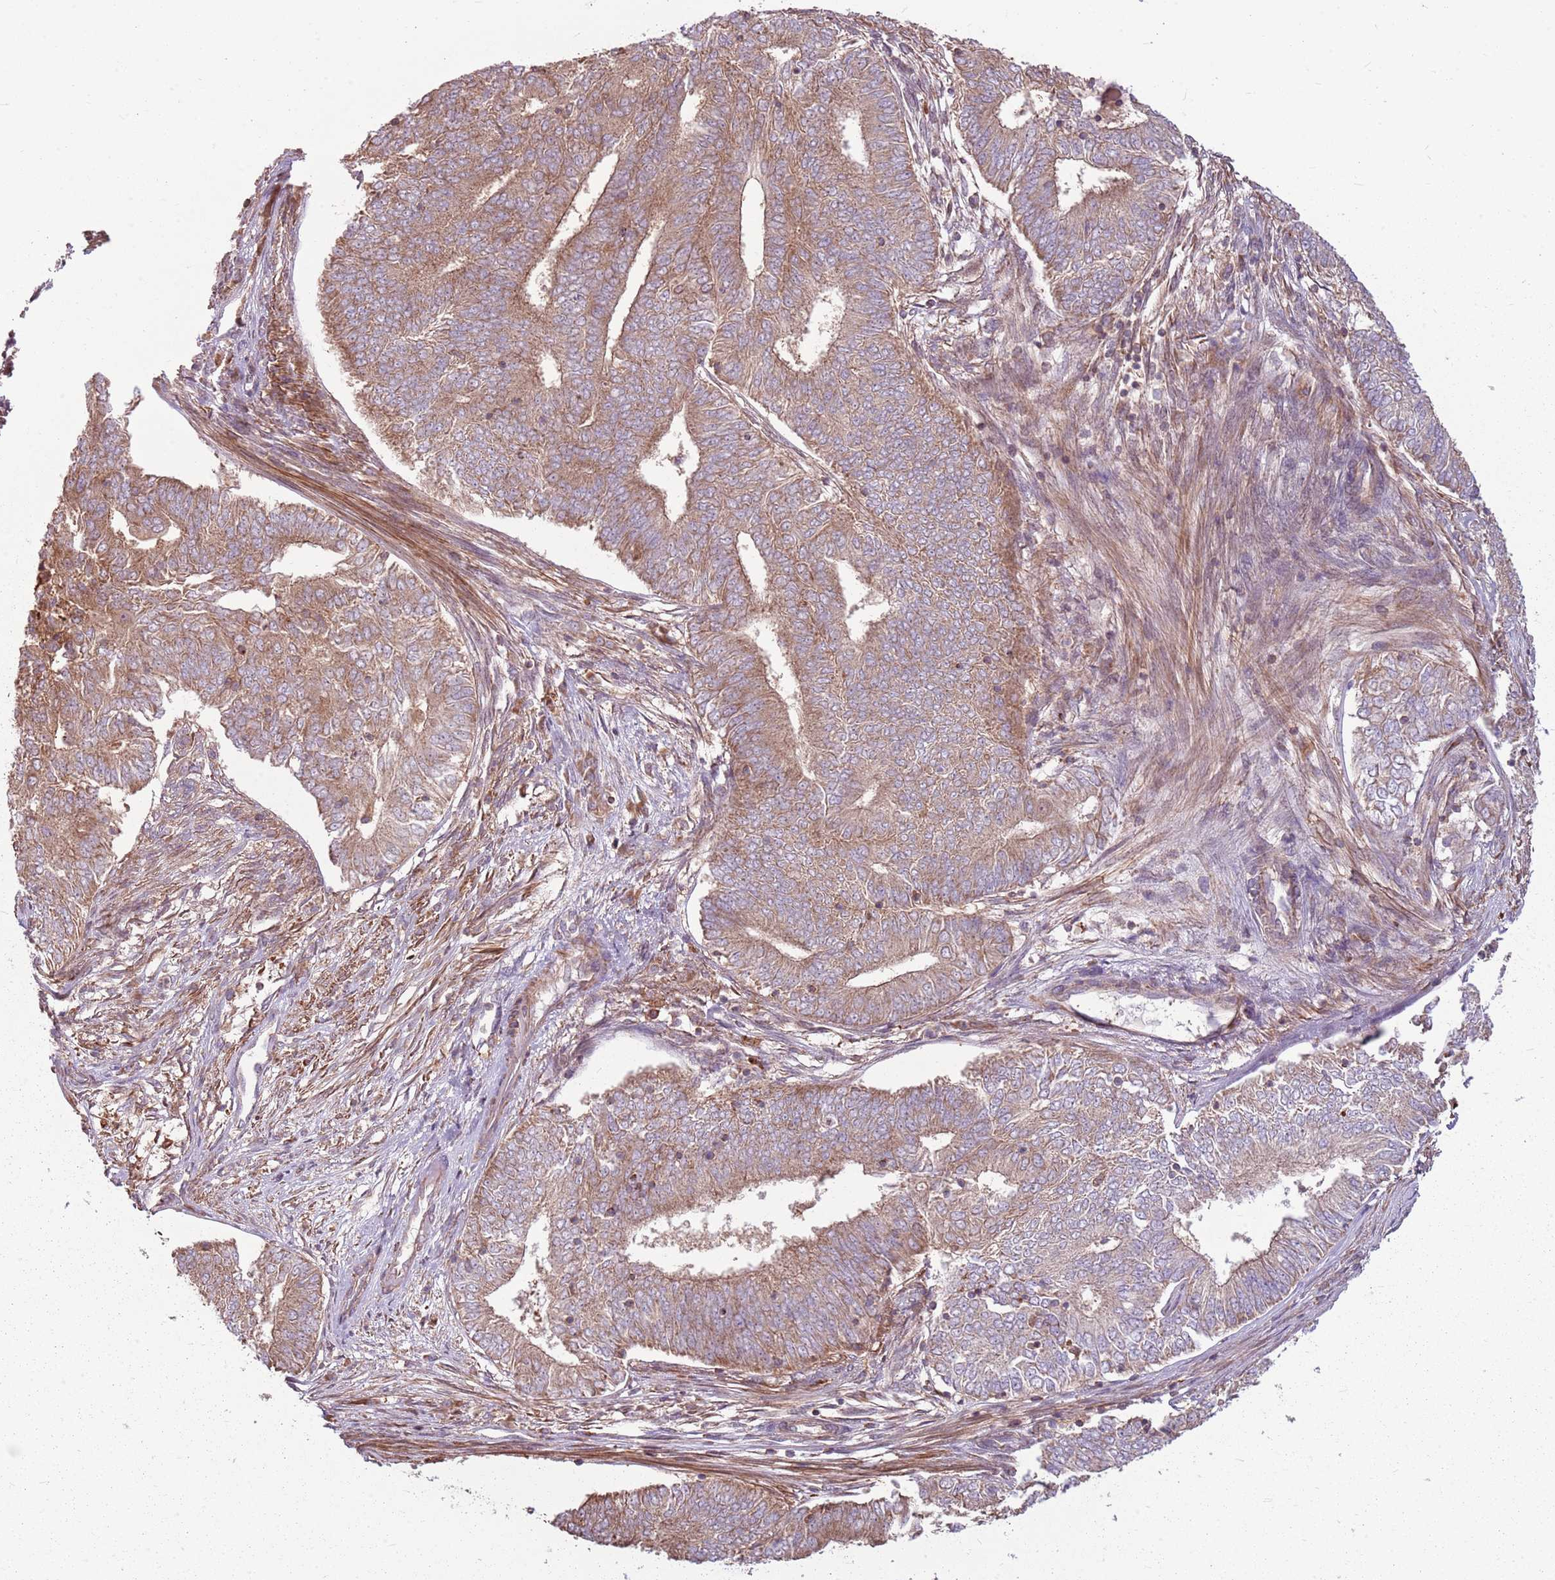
{"staining": {"intensity": "moderate", "quantity": ">75%", "location": "cytoplasmic/membranous"}, "tissue": "endometrial cancer", "cell_type": "Tumor cells", "image_type": "cancer", "snomed": [{"axis": "morphology", "description": "Adenocarcinoma, NOS"}, {"axis": "topography", "description": "Endometrium"}], "caption": "Protein analysis of endometrial adenocarcinoma tissue displays moderate cytoplasmic/membranous positivity in about >75% of tumor cells. The staining was performed using DAB (3,3'-diaminobenzidine) to visualize the protein expression in brown, while the nuclei were stained in blue with hematoxylin (Magnification: 20x).", "gene": "RPL21", "patient": {"sex": "female", "age": 62}}